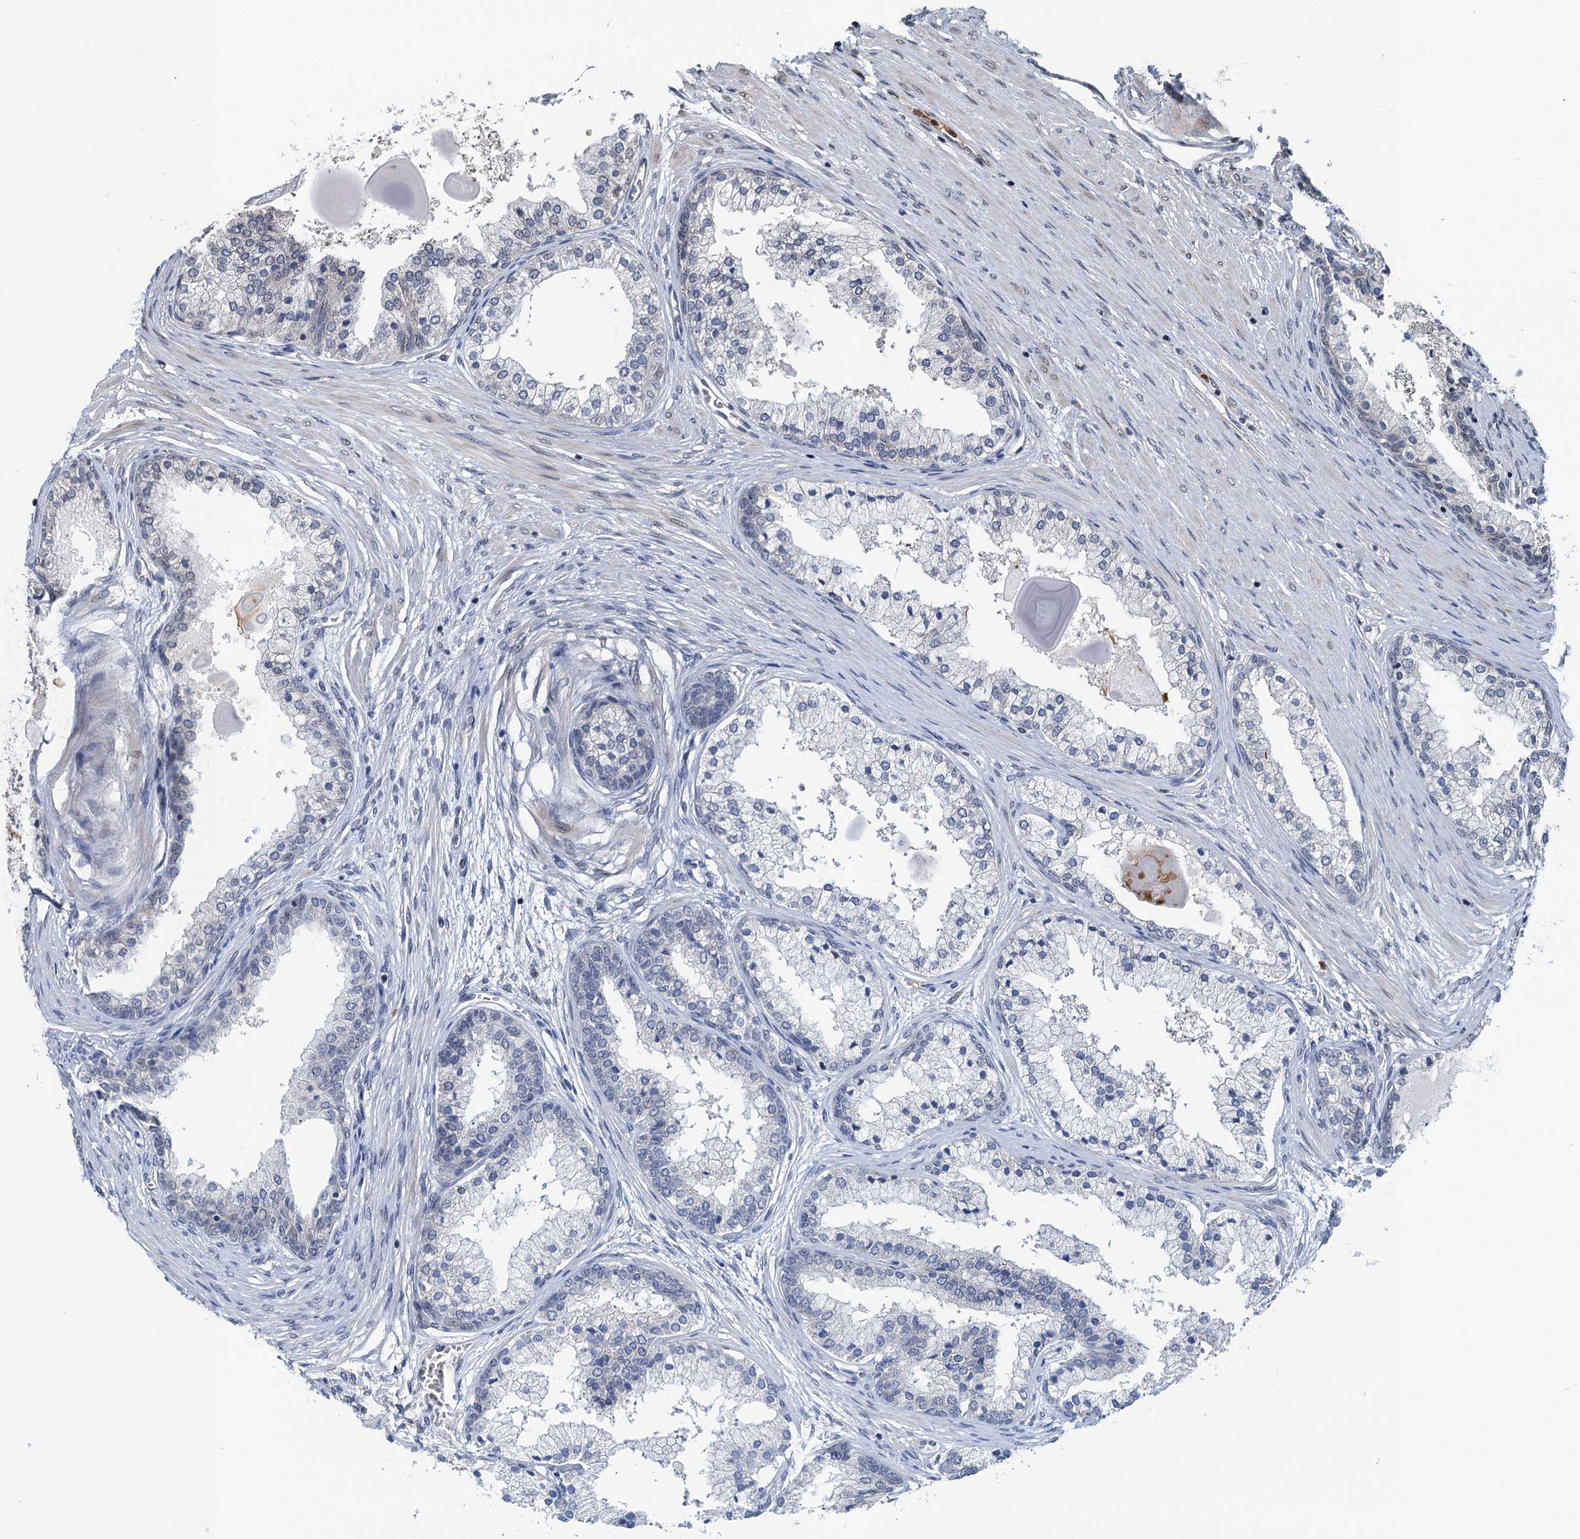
{"staining": {"intensity": "negative", "quantity": "none", "location": "none"}, "tissue": "prostate cancer", "cell_type": "Tumor cells", "image_type": "cancer", "snomed": [{"axis": "morphology", "description": "Adenocarcinoma, Low grade"}, {"axis": "topography", "description": "Prostate"}], "caption": "Micrograph shows no significant protein positivity in tumor cells of adenocarcinoma (low-grade) (prostate). (Stains: DAB (3,3'-diaminobenzidine) IHC with hematoxylin counter stain, Microscopy: brightfield microscopy at high magnification).", "gene": "WHAMM", "patient": {"sex": "male", "age": 59}}